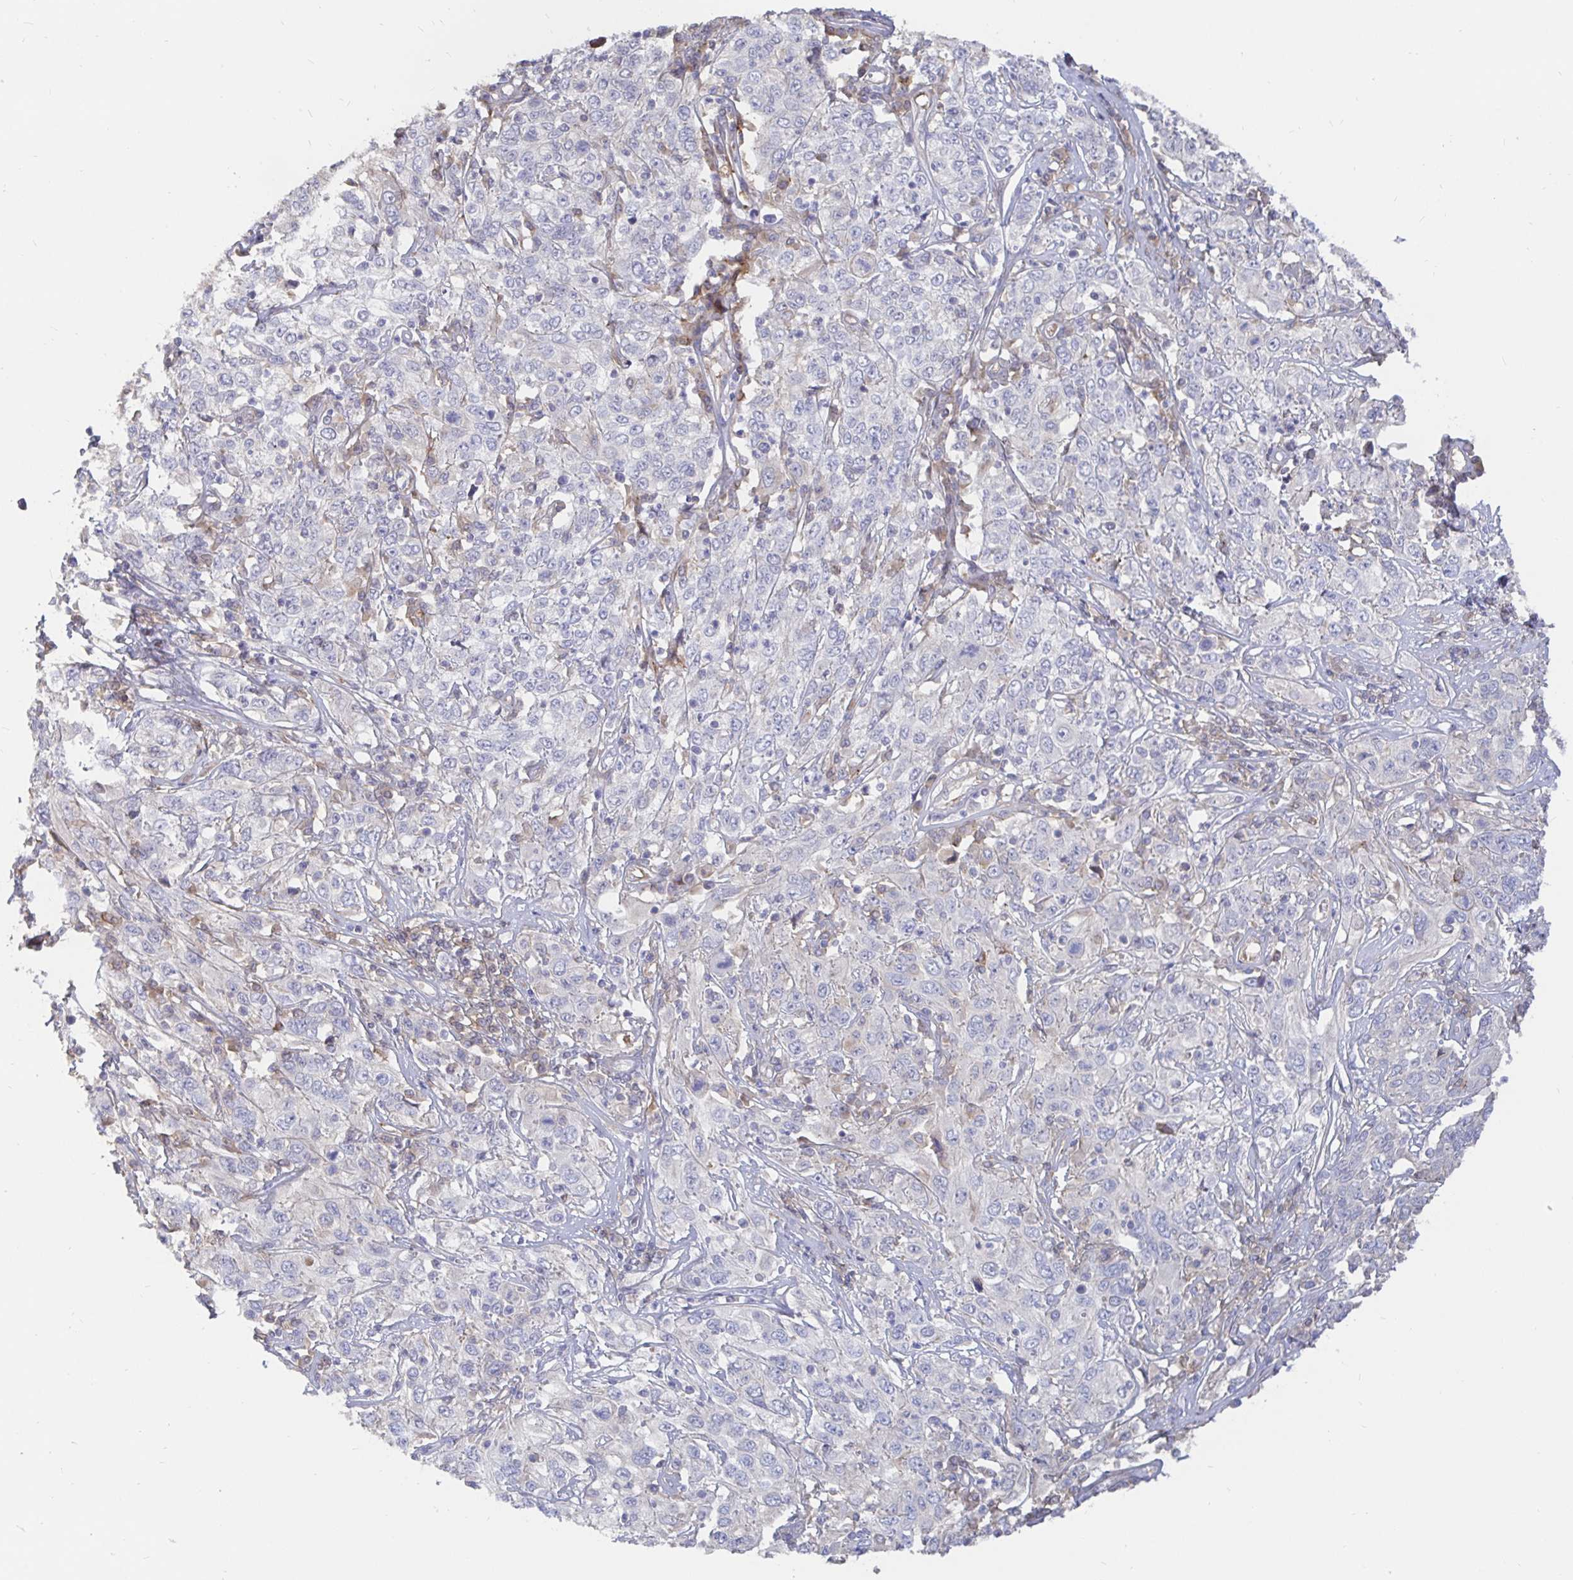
{"staining": {"intensity": "negative", "quantity": "none", "location": "none"}, "tissue": "cervical cancer", "cell_type": "Tumor cells", "image_type": "cancer", "snomed": [{"axis": "morphology", "description": "Squamous cell carcinoma, NOS"}, {"axis": "topography", "description": "Cervix"}], "caption": "Immunohistochemistry of cervical squamous cell carcinoma shows no expression in tumor cells.", "gene": "KCTD19", "patient": {"sex": "female", "age": 46}}